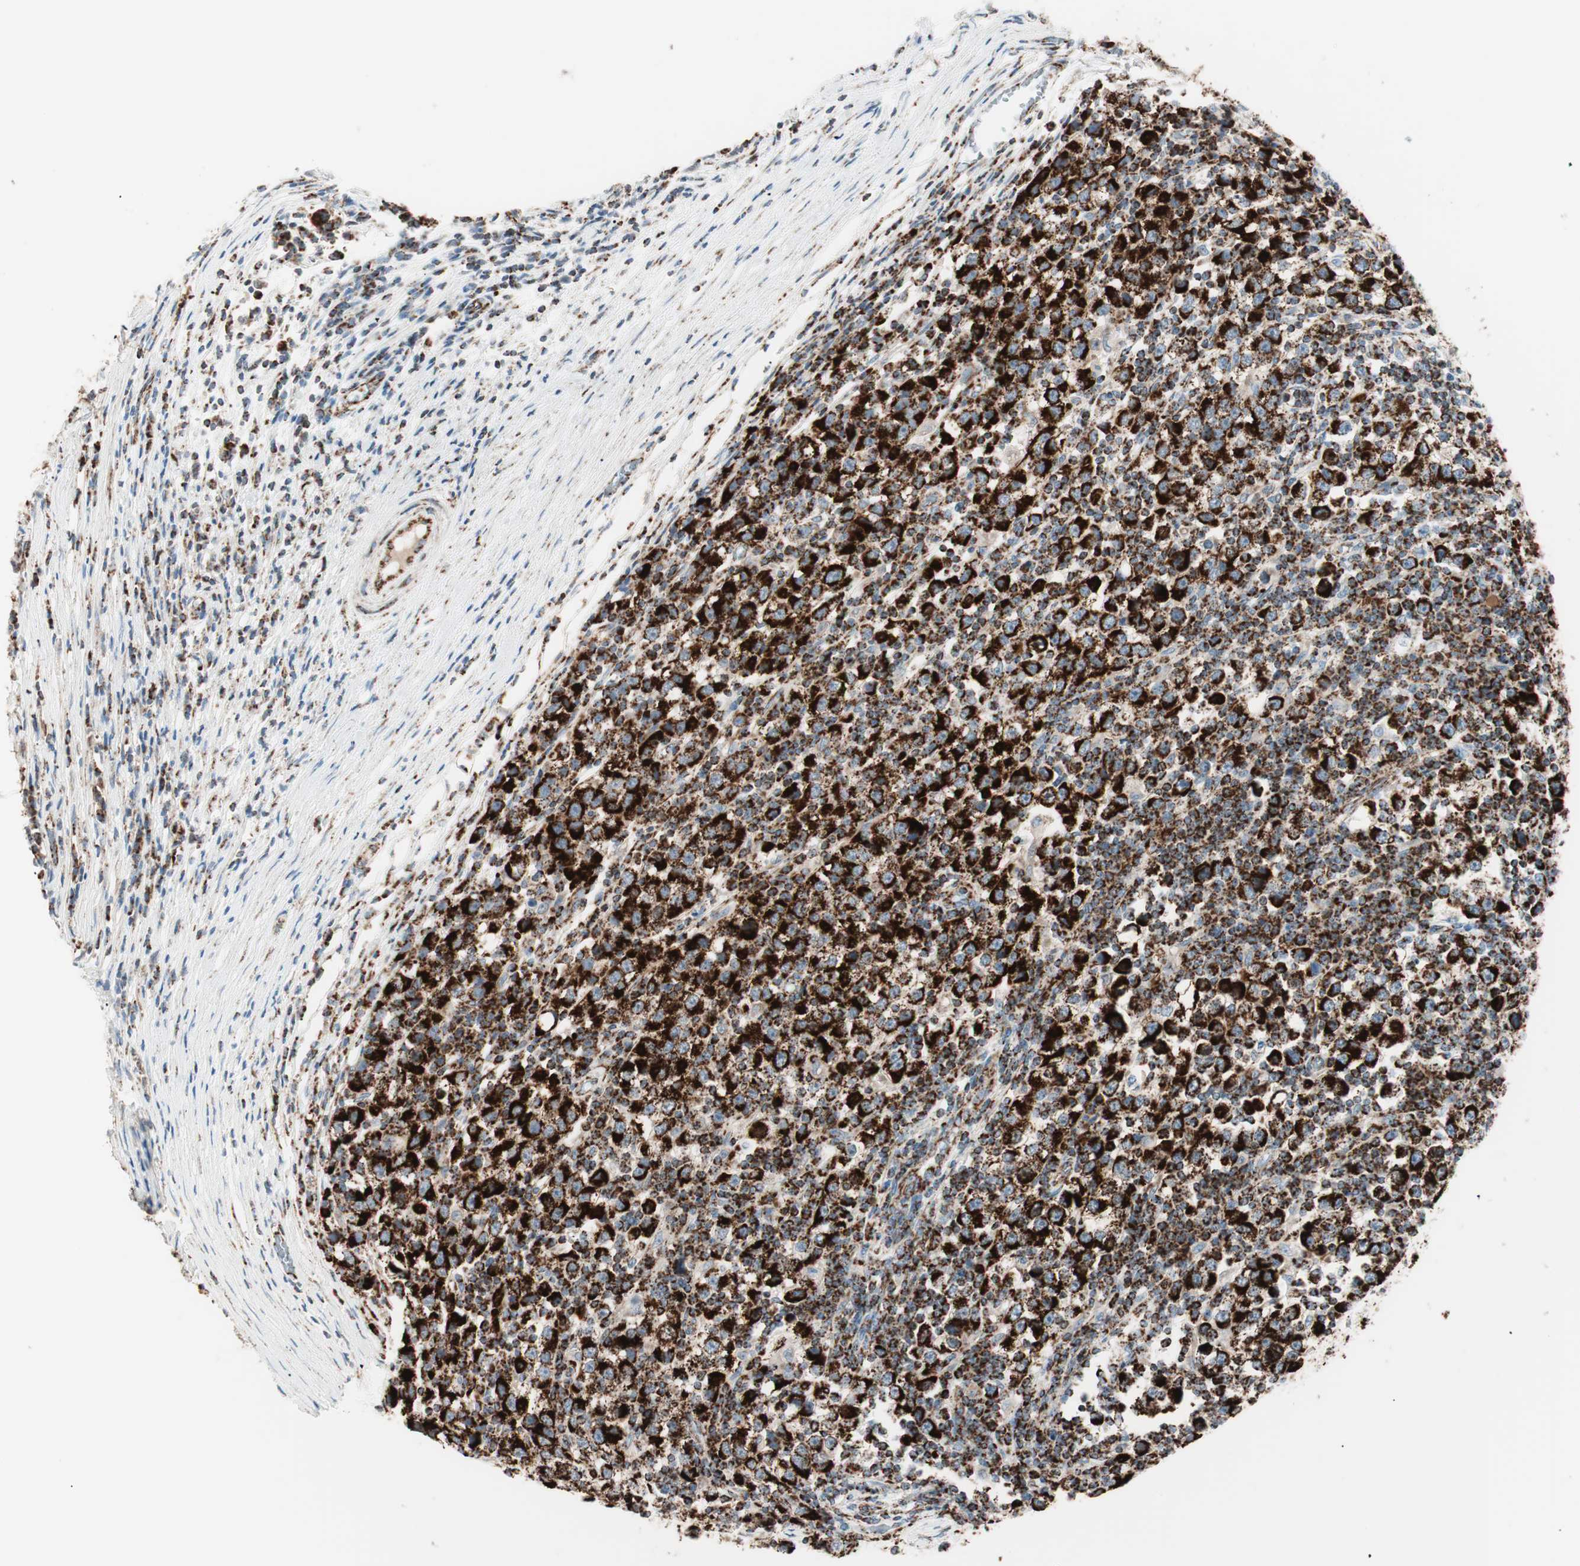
{"staining": {"intensity": "strong", "quantity": ">75%", "location": "cytoplasmic/membranous"}, "tissue": "testis cancer", "cell_type": "Tumor cells", "image_type": "cancer", "snomed": [{"axis": "morphology", "description": "Seminoma, NOS"}, {"axis": "topography", "description": "Testis"}], "caption": "A micrograph of seminoma (testis) stained for a protein displays strong cytoplasmic/membranous brown staining in tumor cells. (DAB (3,3'-diaminobenzidine) IHC, brown staining for protein, blue staining for nuclei).", "gene": "TOMM20", "patient": {"sex": "male", "age": 65}}